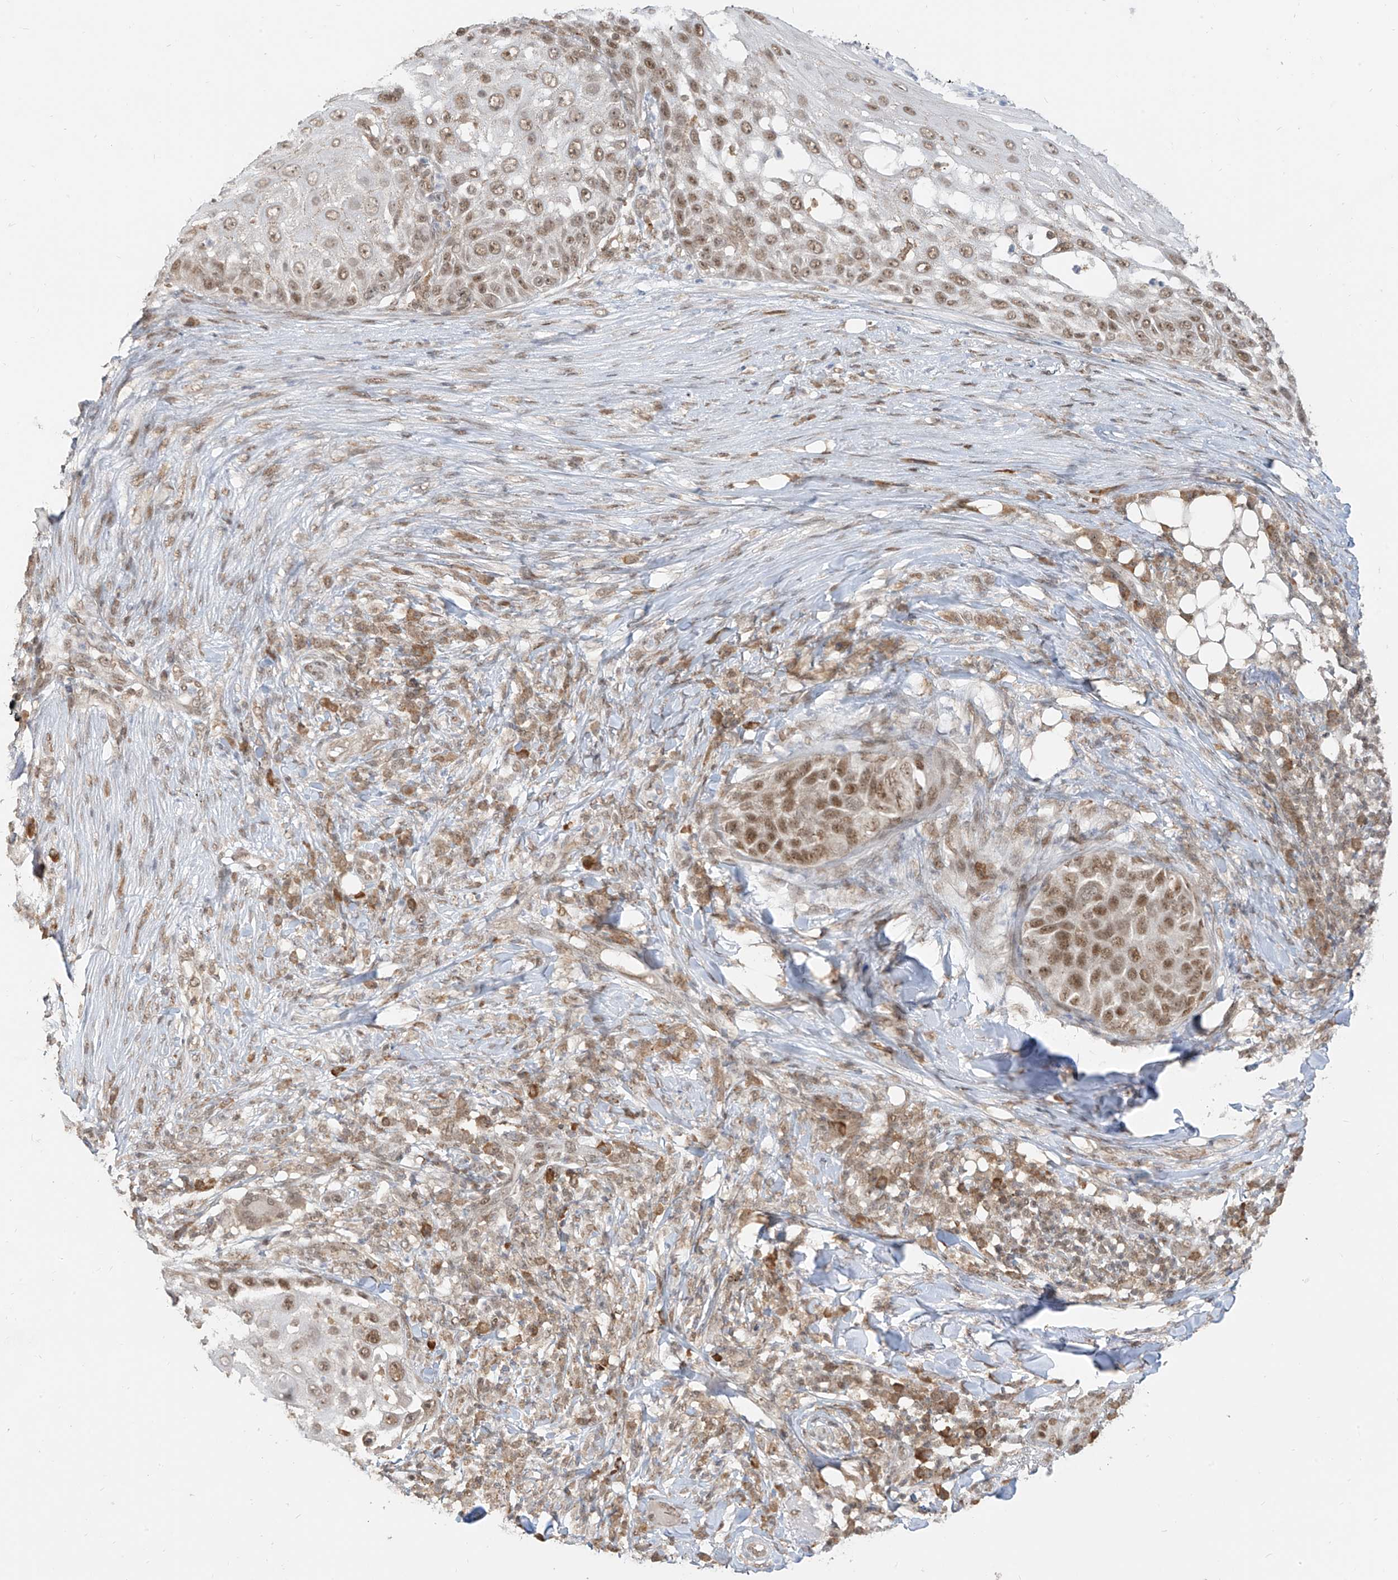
{"staining": {"intensity": "moderate", "quantity": ">75%", "location": "nuclear"}, "tissue": "skin cancer", "cell_type": "Tumor cells", "image_type": "cancer", "snomed": [{"axis": "morphology", "description": "Squamous cell carcinoma, NOS"}, {"axis": "topography", "description": "Skin"}], "caption": "There is medium levels of moderate nuclear expression in tumor cells of skin cancer (squamous cell carcinoma), as demonstrated by immunohistochemical staining (brown color).", "gene": "ZMYM2", "patient": {"sex": "female", "age": 44}}